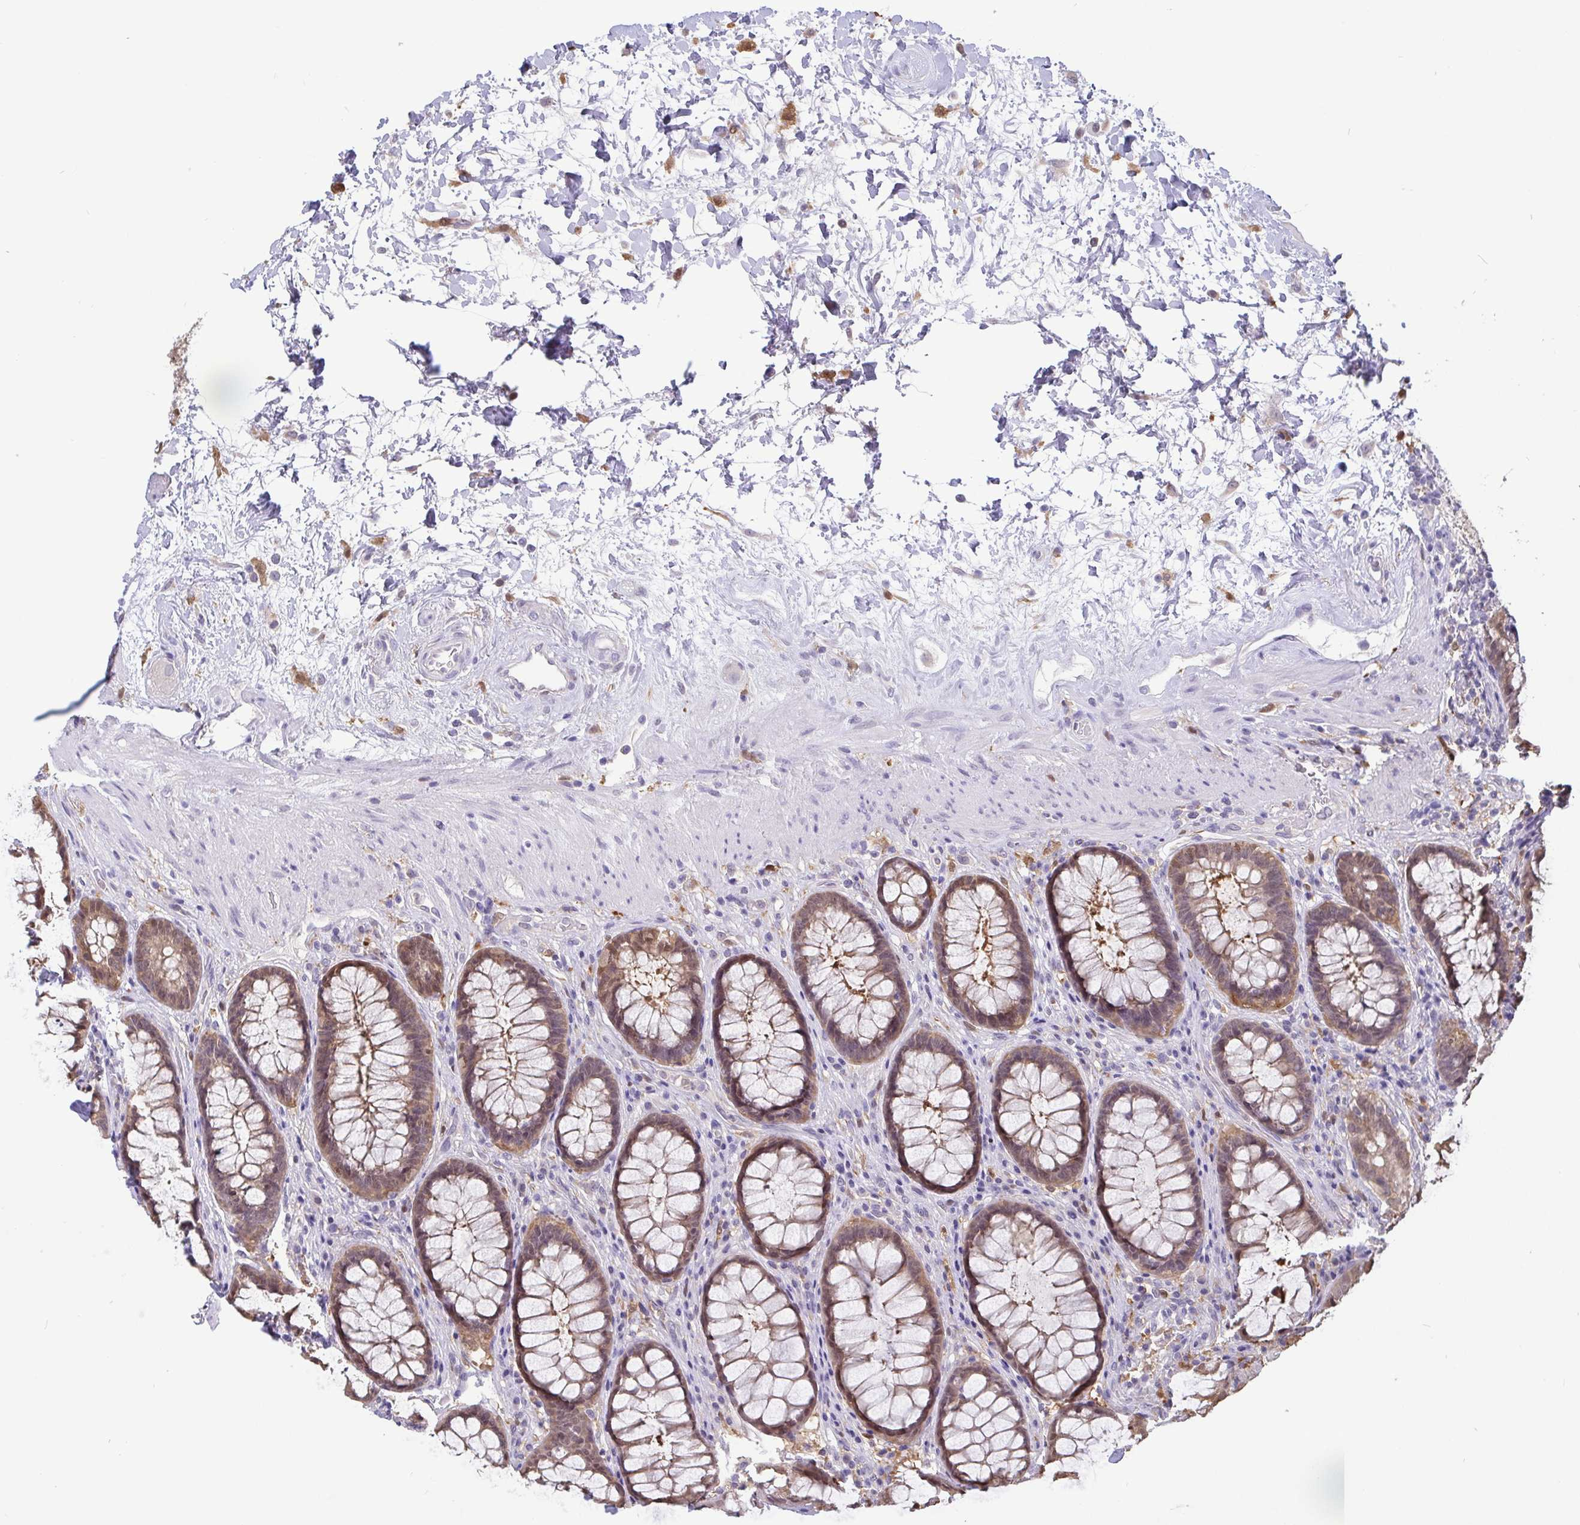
{"staining": {"intensity": "moderate", "quantity": ">75%", "location": "cytoplasmic/membranous,nuclear"}, "tissue": "rectum", "cell_type": "Glandular cells", "image_type": "normal", "snomed": [{"axis": "morphology", "description": "Normal tissue, NOS"}, {"axis": "topography", "description": "Rectum"}], "caption": "IHC (DAB (3,3'-diaminobenzidine)) staining of unremarkable human rectum reveals moderate cytoplasmic/membranous,nuclear protein positivity in approximately >75% of glandular cells. (DAB IHC, brown staining for protein, blue staining for nuclei).", "gene": "IDH1", "patient": {"sex": "male", "age": 72}}